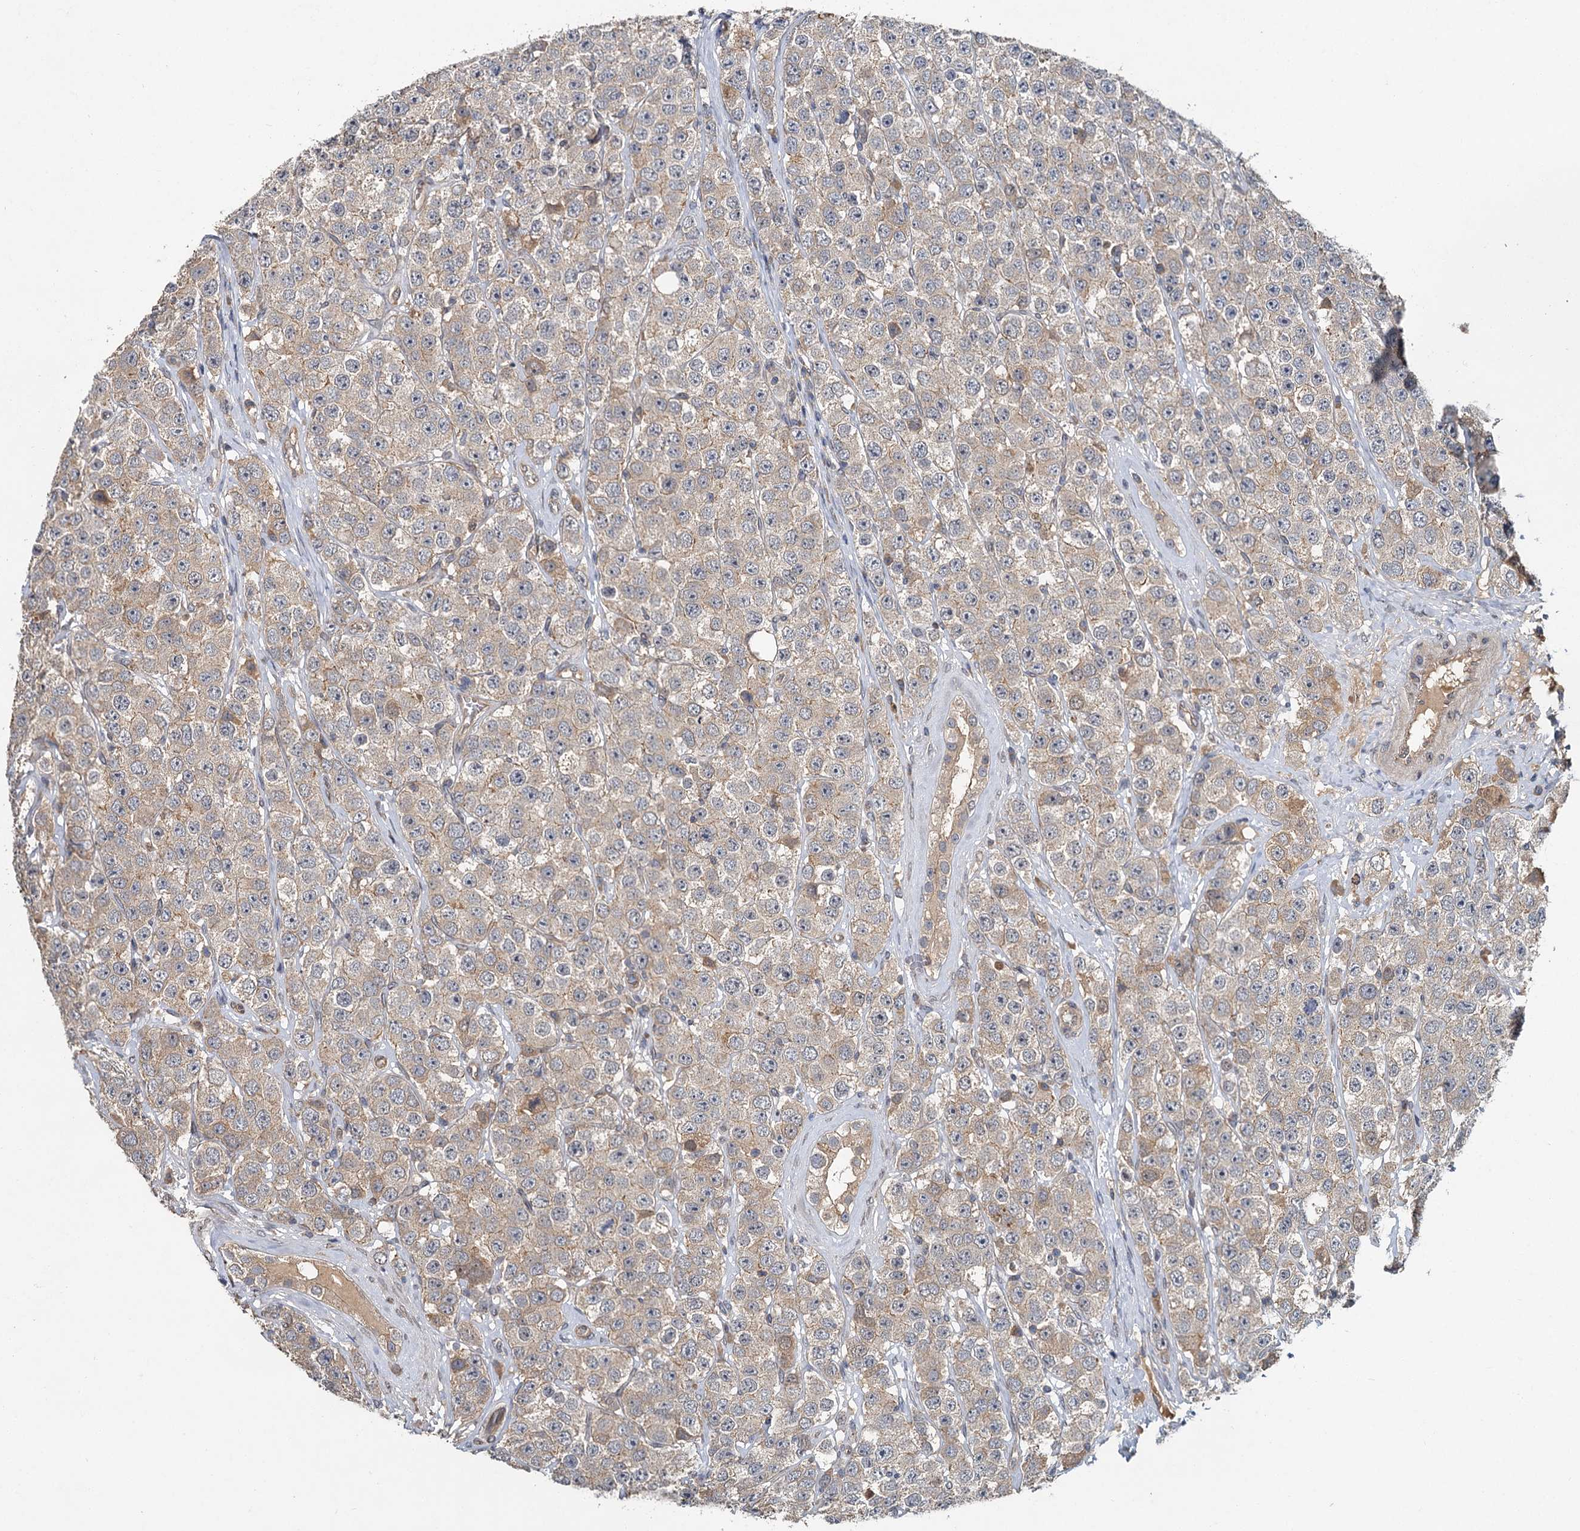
{"staining": {"intensity": "weak", "quantity": ">75%", "location": "cytoplasmic/membranous"}, "tissue": "testis cancer", "cell_type": "Tumor cells", "image_type": "cancer", "snomed": [{"axis": "morphology", "description": "Seminoma, NOS"}, {"axis": "topography", "description": "Testis"}], "caption": "This image reveals immunohistochemistry staining of testis cancer, with low weak cytoplasmic/membranous expression in about >75% of tumor cells.", "gene": "ZNF324", "patient": {"sex": "male", "age": 28}}